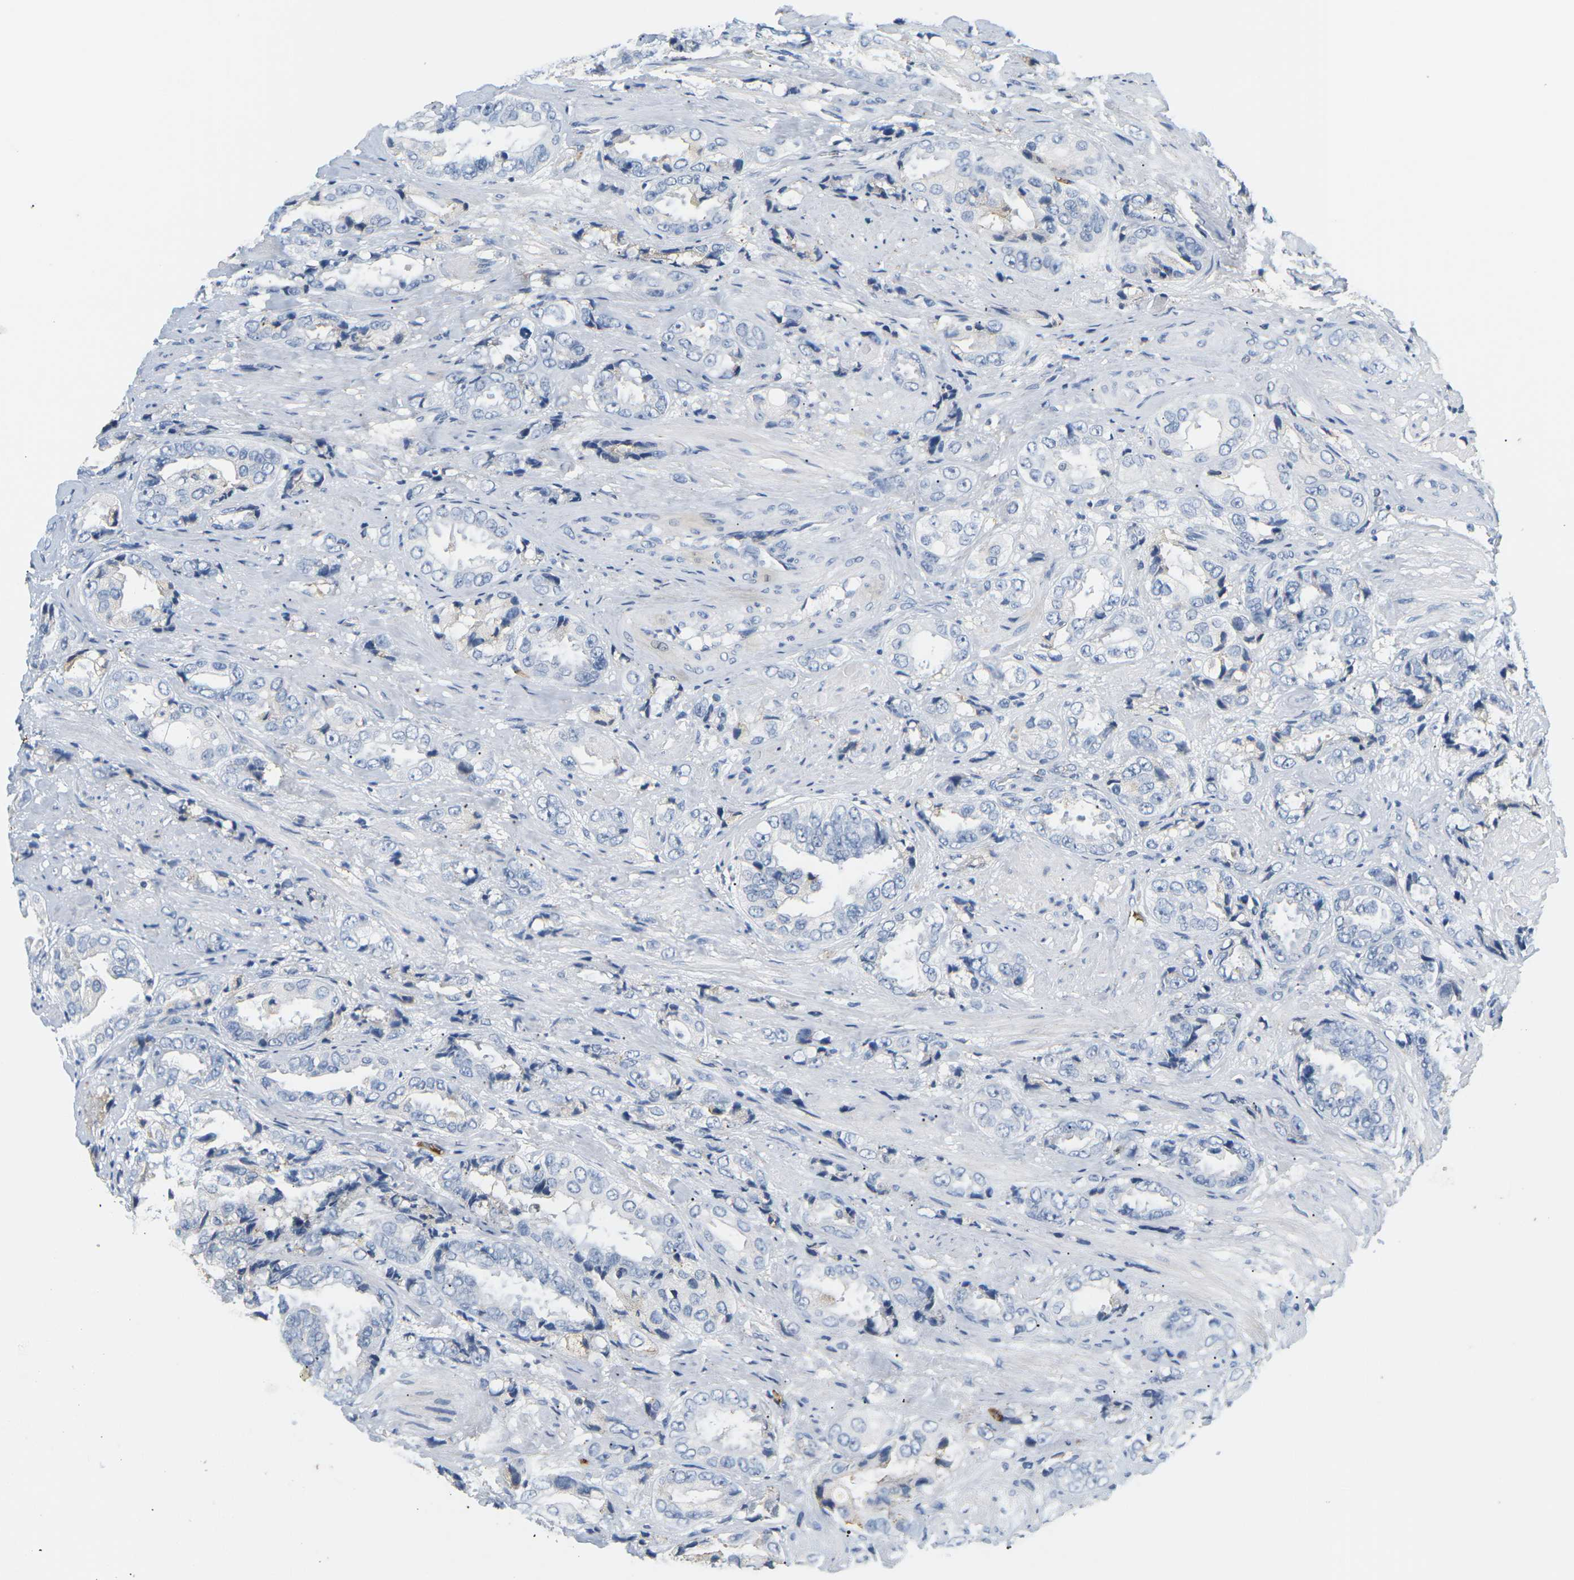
{"staining": {"intensity": "negative", "quantity": "none", "location": "none"}, "tissue": "prostate cancer", "cell_type": "Tumor cells", "image_type": "cancer", "snomed": [{"axis": "morphology", "description": "Adenocarcinoma, High grade"}, {"axis": "topography", "description": "Prostate"}], "caption": "Immunohistochemistry (IHC) histopathology image of neoplastic tissue: human adenocarcinoma (high-grade) (prostate) stained with DAB reveals no significant protein positivity in tumor cells. (Brightfield microscopy of DAB IHC at high magnification).", "gene": "ADM", "patient": {"sex": "male", "age": 61}}